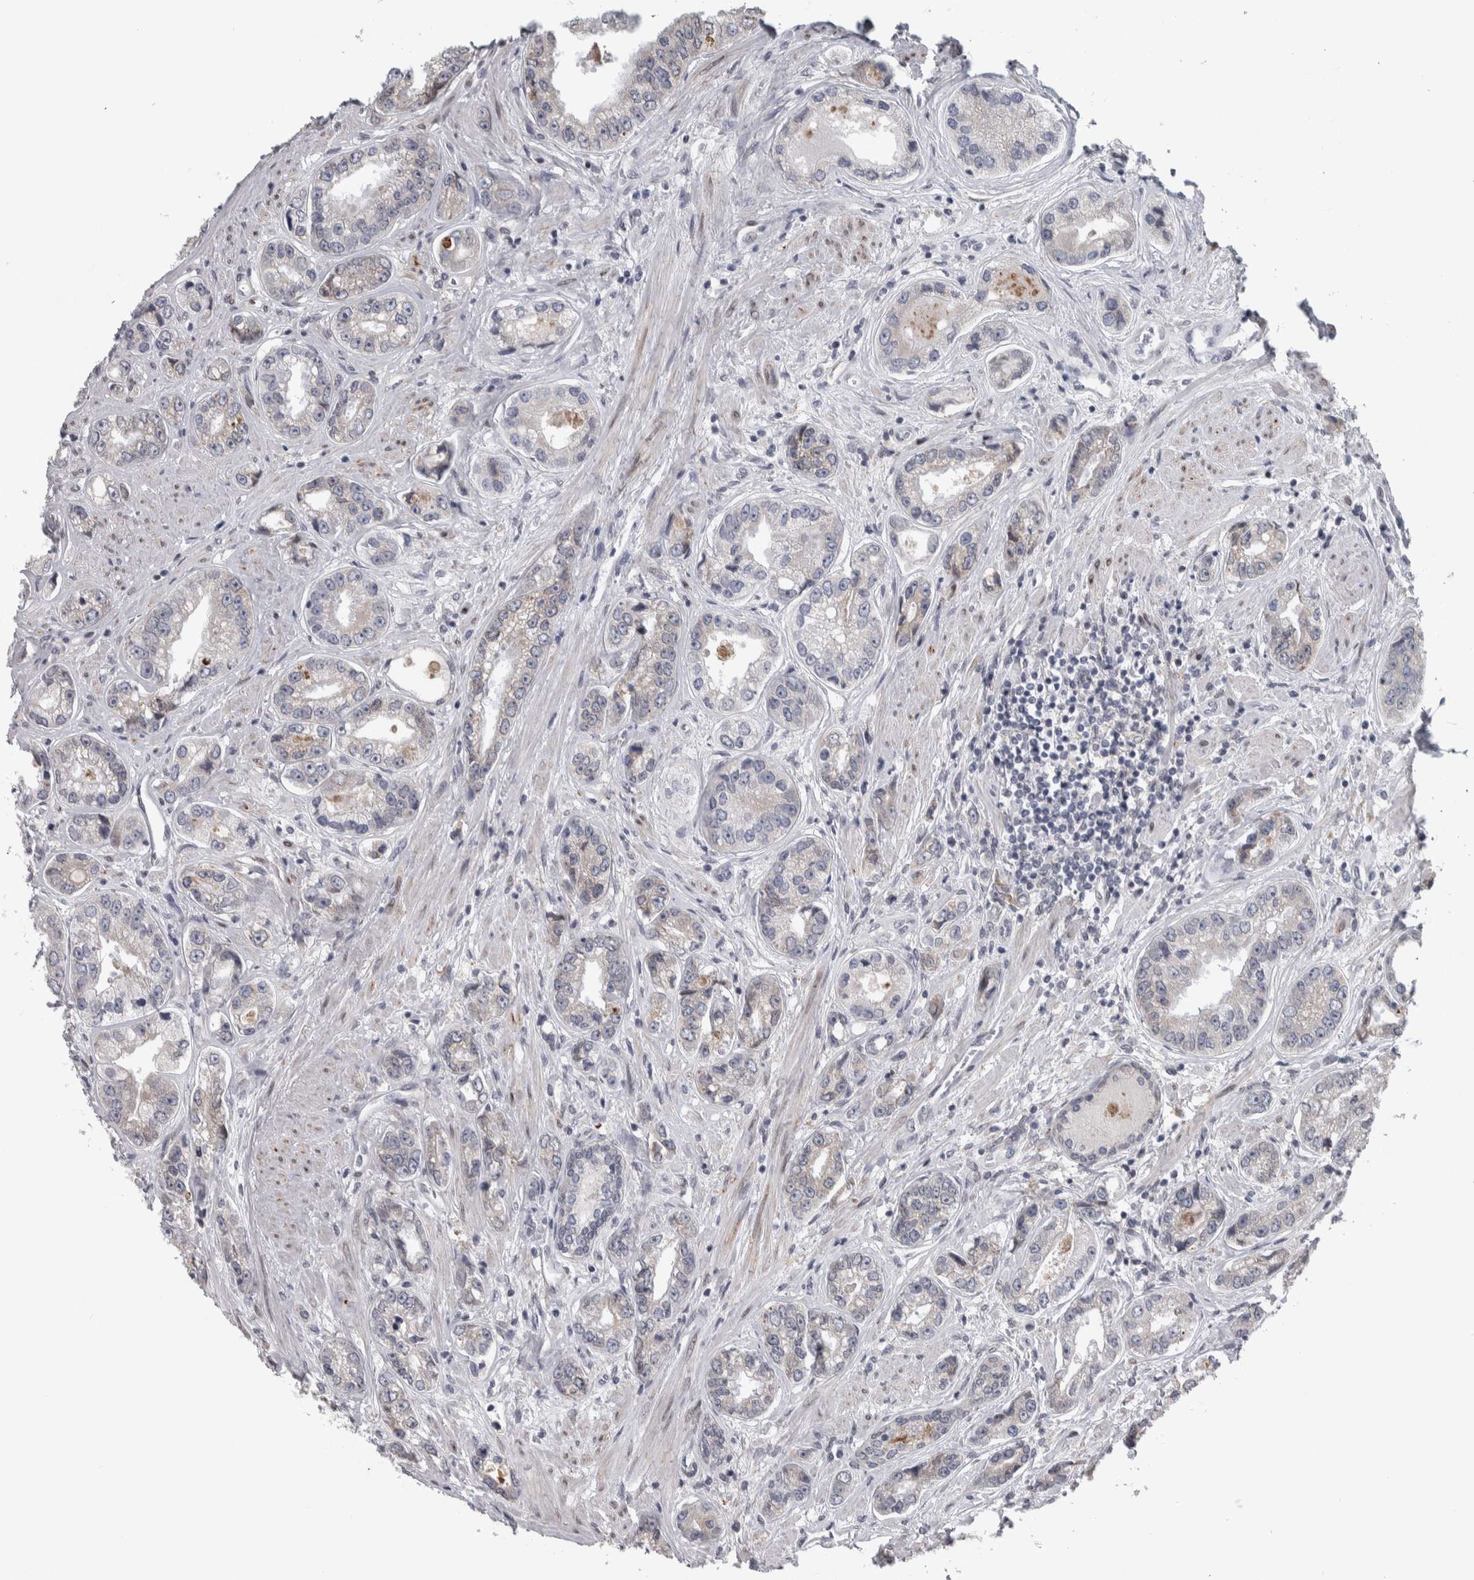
{"staining": {"intensity": "weak", "quantity": "<25%", "location": "cytoplasmic/membranous"}, "tissue": "prostate cancer", "cell_type": "Tumor cells", "image_type": "cancer", "snomed": [{"axis": "morphology", "description": "Adenocarcinoma, High grade"}, {"axis": "topography", "description": "Prostate"}], "caption": "Immunohistochemical staining of prostate adenocarcinoma (high-grade) displays no significant positivity in tumor cells.", "gene": "SIGMAR1", "patient": {"sex": "male", "age": 61}}